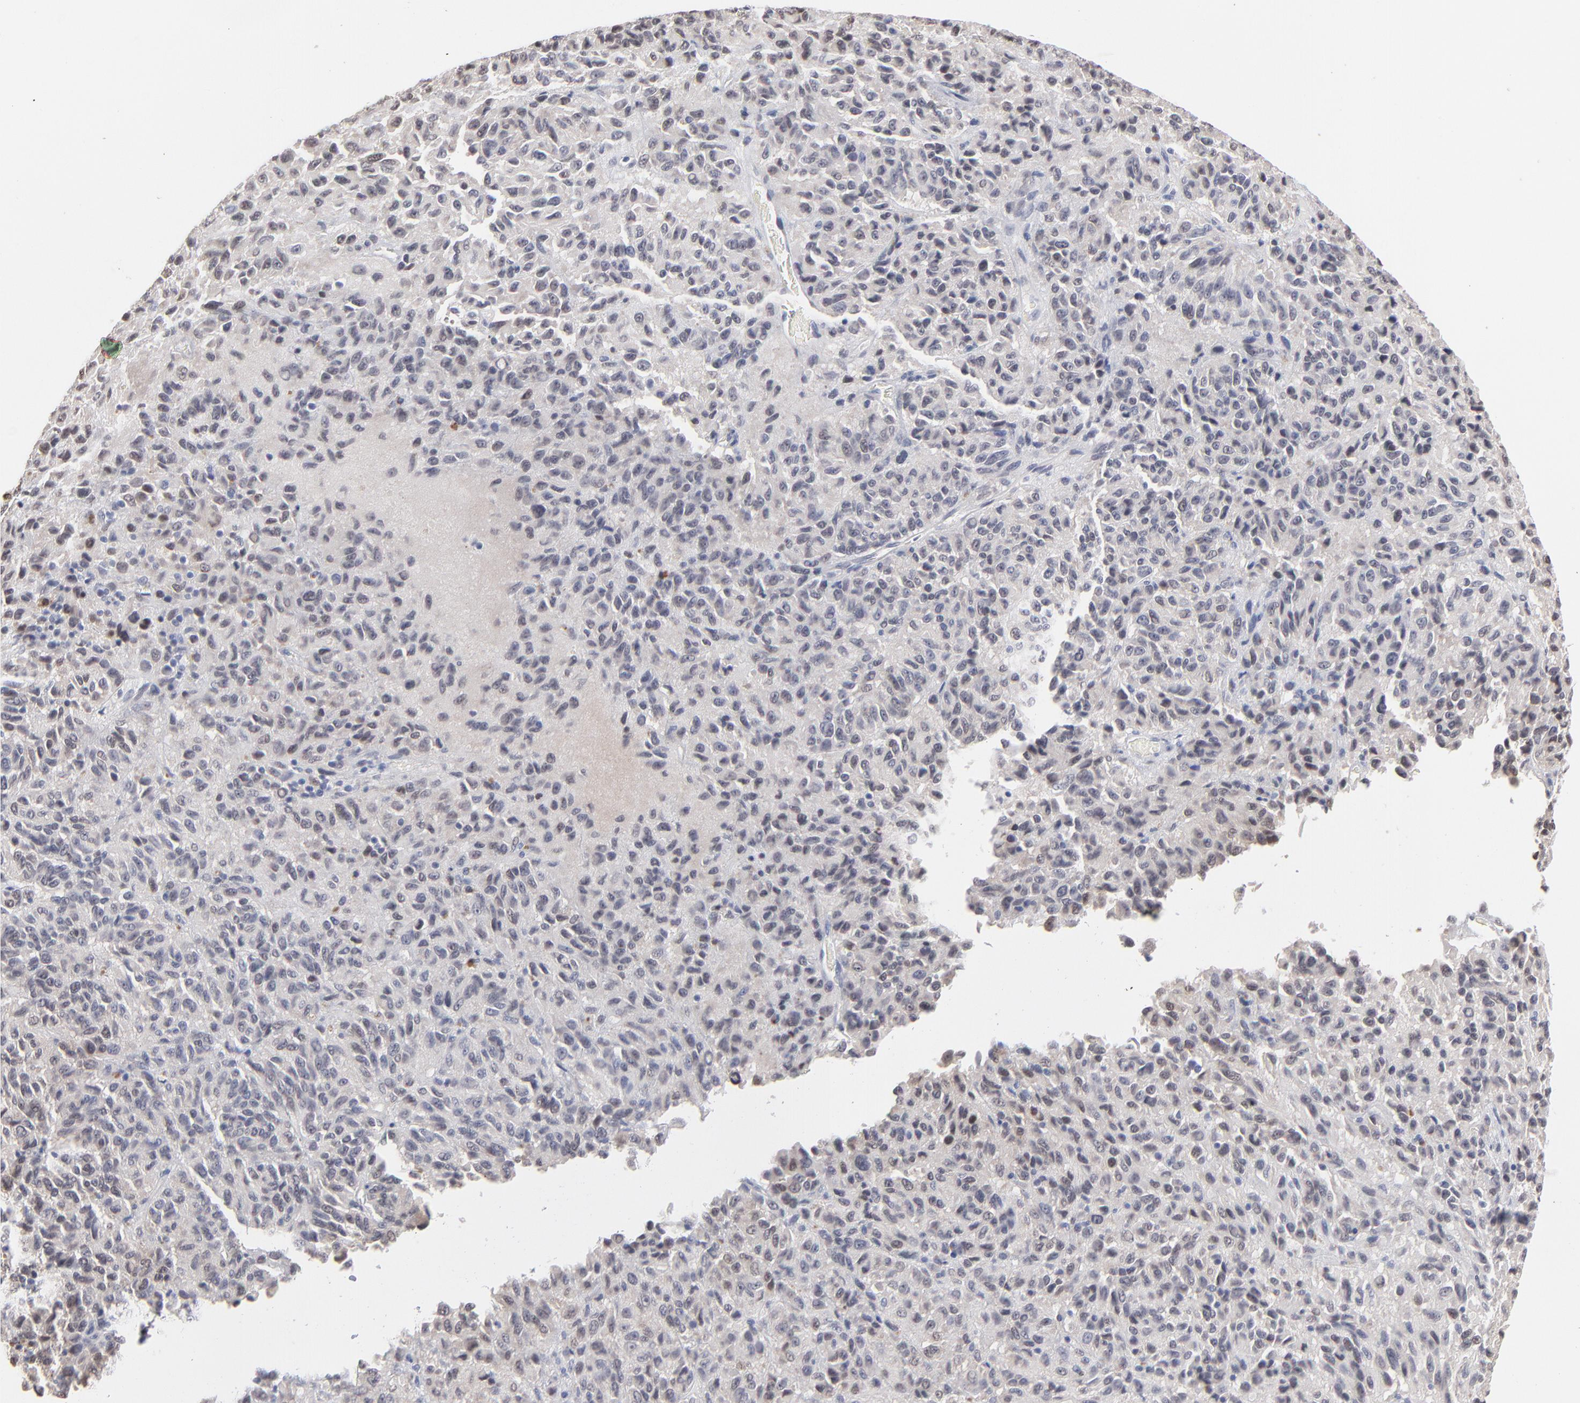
{"staining": {"intensity": "weak", "quantity": "<25%", "location": "cytoplasmic/membranous,nuclear"}, "tissue": "melanoma", "cell_type": "Tumor cells", "image_type": "cancer", "snomed": [{"axis": "morphology", "description": "Malignant melanoma, Metastatic site"}, {"axis": "topography", "description": "Lung"}], "caption": "Immunohistochemistry (IHC) photomicrograph of neoplastic tissue: human melanoma stained with DAB (3,3'-diaminobenzidine) reveals no significant protein staining in tumor cells.", "gene": "RBM3", "patient": {"sex": "male", "age": 64}}